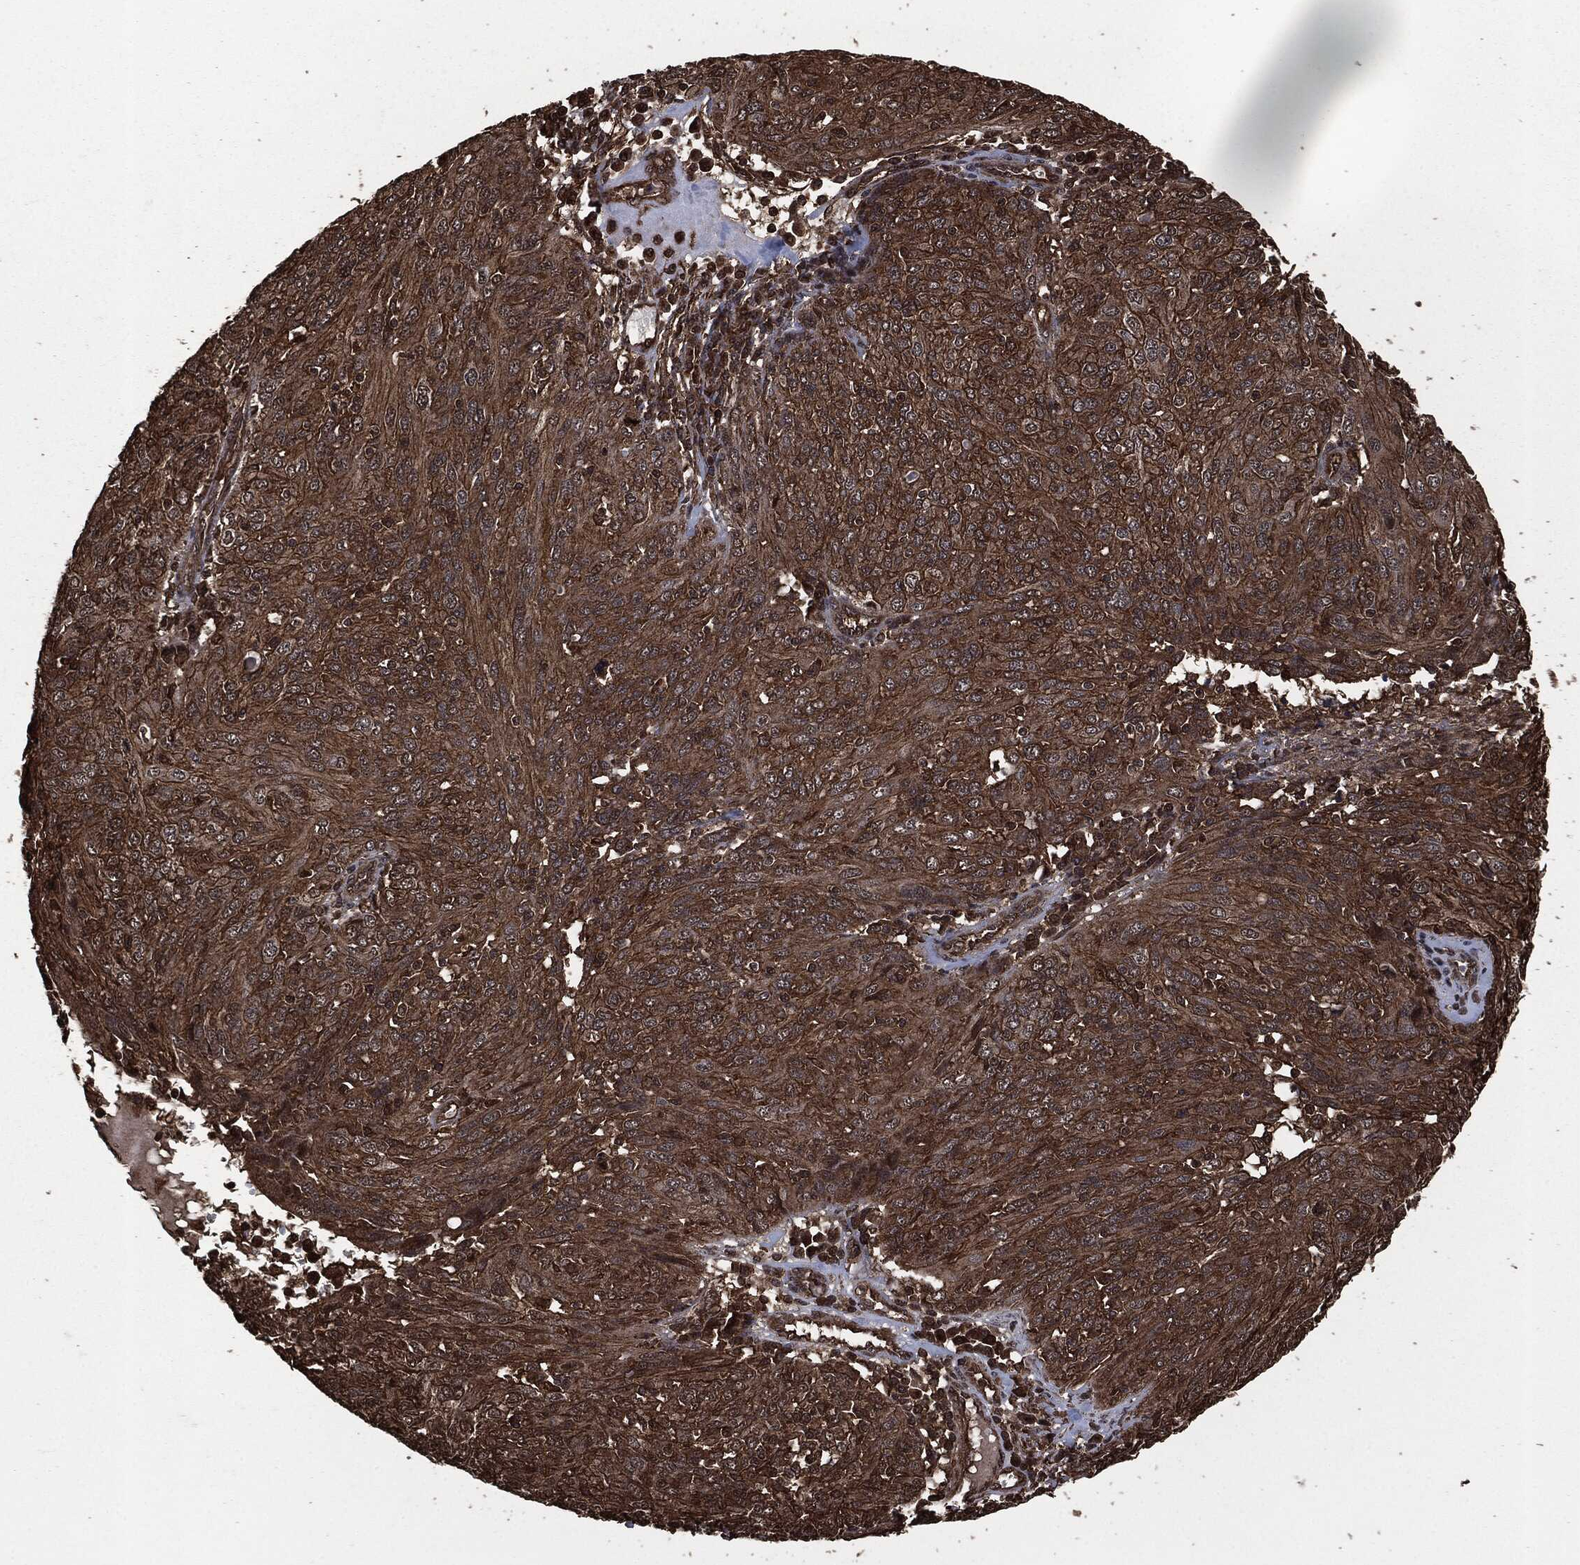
{"staining": {"intensity": "strong", "quantity": ">75%", "location": "cytoplasmic/membranous"}, "tissue": "ovarian cancer", "cell_type": "Tumor cells", "image_type": "cancer", "snomed": [{"axis": "morphology", "description": "Carcinoma, endometroid"}, {"axis": "topography", "description": "Ovary"}], "caption": "Ovarian cancer stained with IHC exhibits strong cytoplasmic/membranous expression in about >75% of tumor cells.", "gene": "HRAS", "patient": {"sex": "female", "age": 50}}